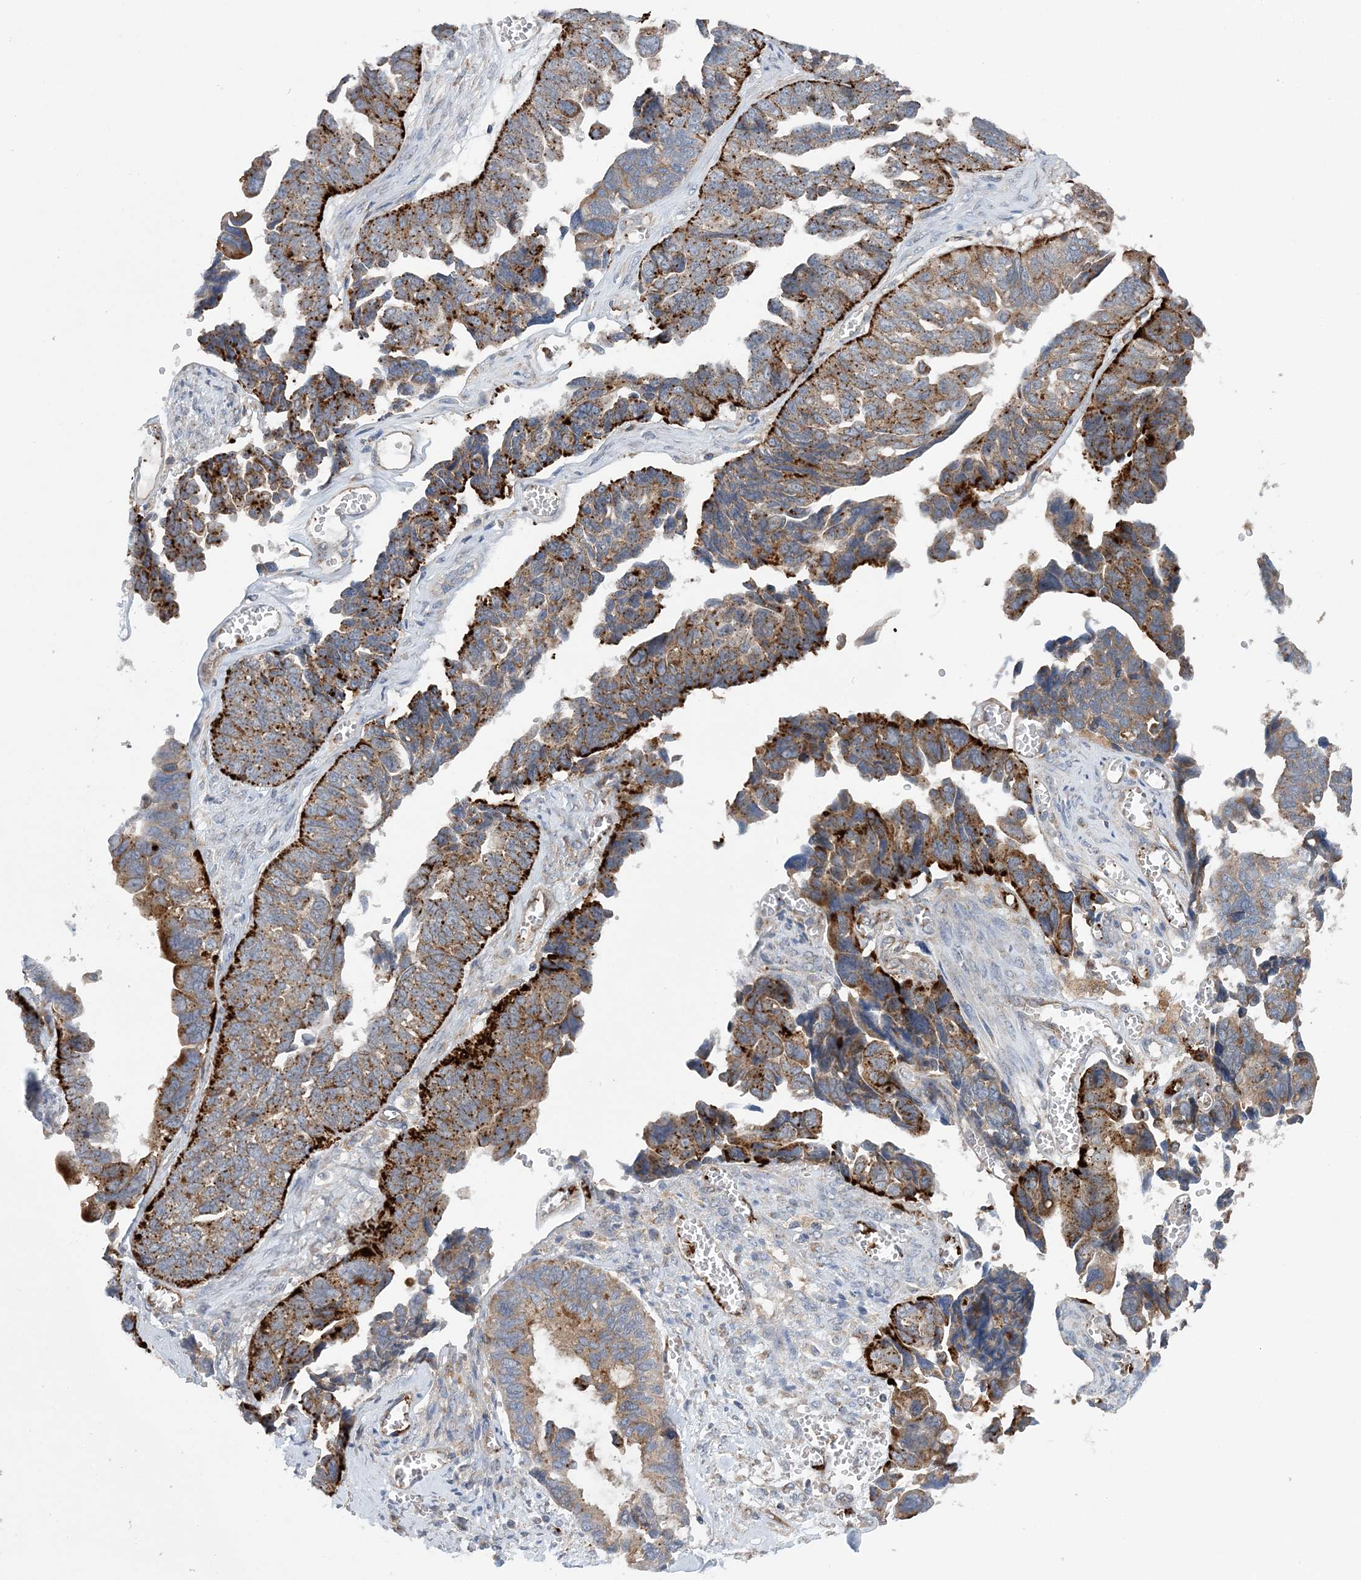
{"staining": {"intensity": "strong", "quantity": "25%-75%", "location": "cytoplasmic/membranous"}, "tissue": "ovarian cancer", "cell_type": "Tumor cells", "image_type": "cancer", "snomed": [{"axis": "morphology", "description": "Cystadenocarcinoma, serous, NOS"}, {"axis": "topography", "description": "Ovary"}], "caption": "Immunohistochemical staining of ovarian cancer (serous cystadenocarcinoma) displays strong cytoplasmic/membranous protein expression in about 25%-75% of tumor cells.", "gene": "PTTG1IP", "patient": {"sex": "female", "age": 79}}